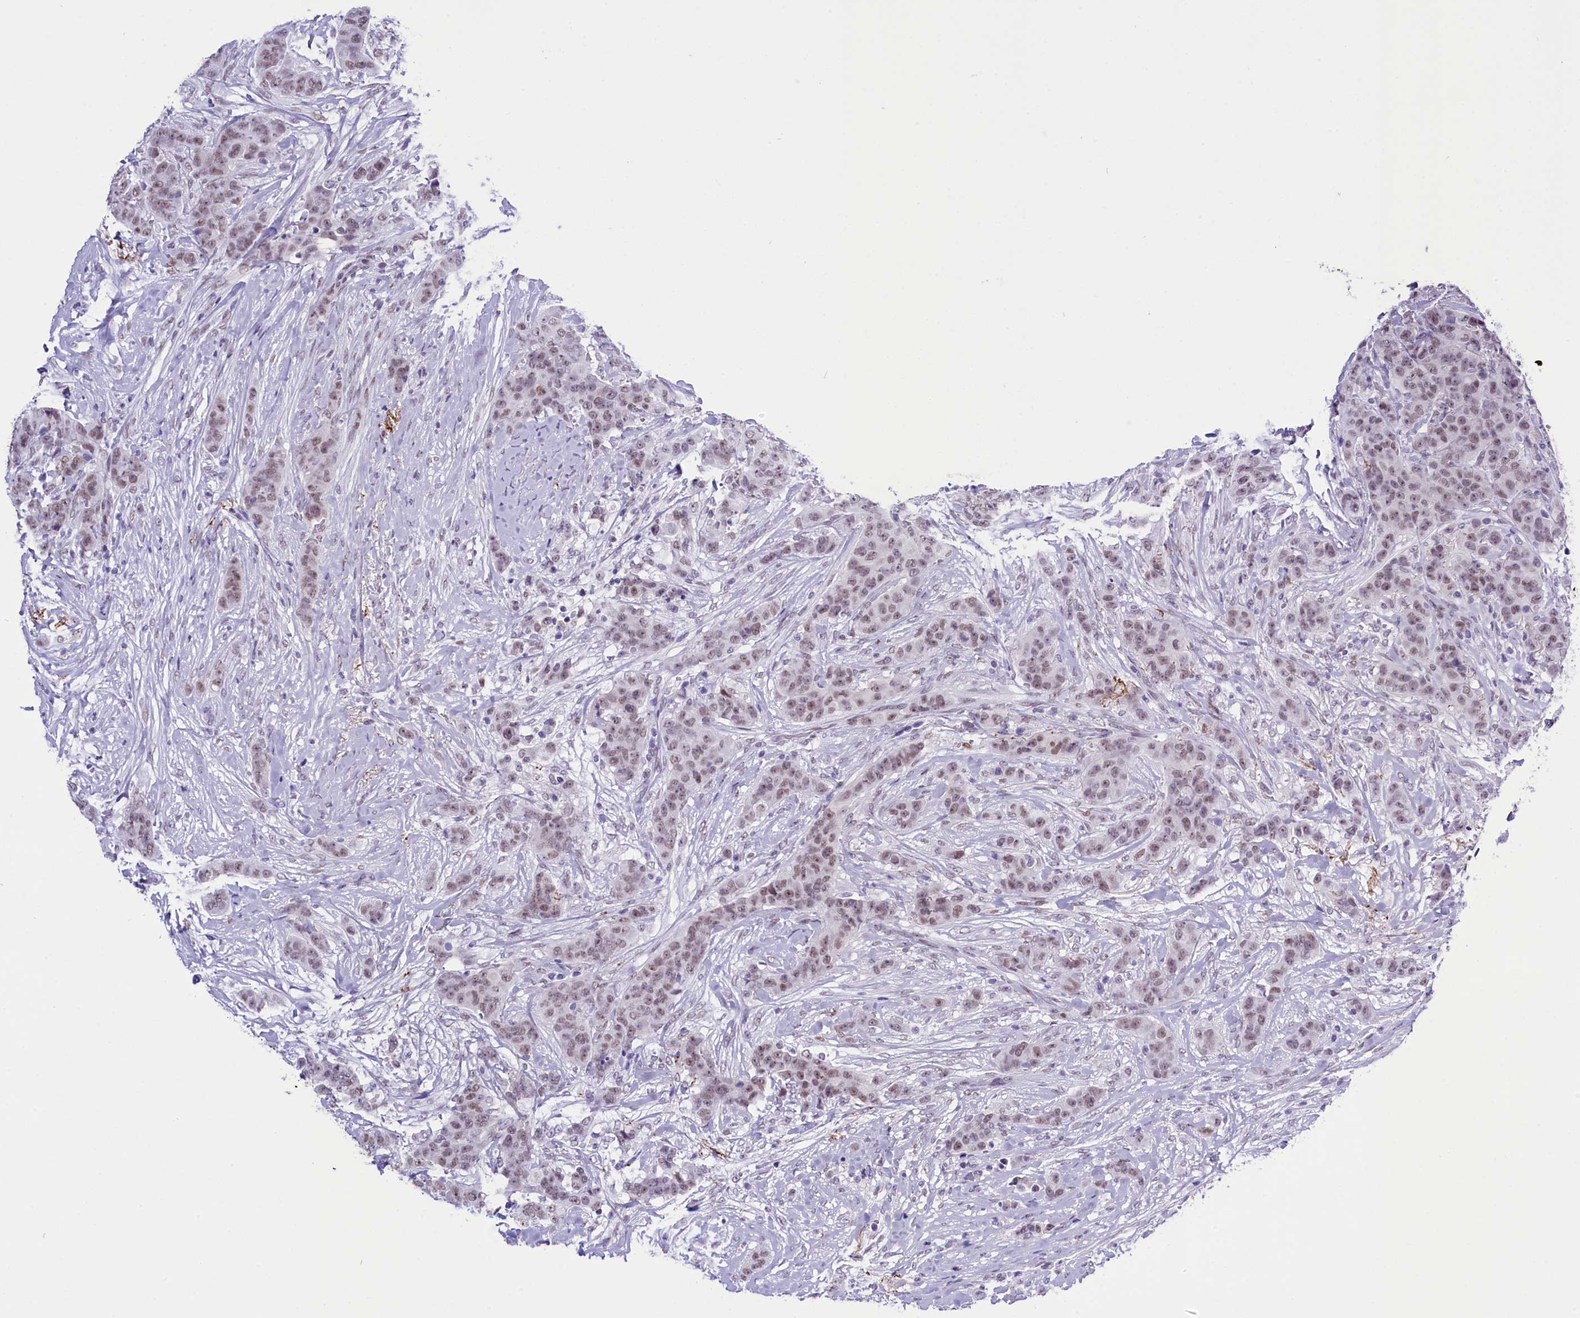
{"staining": {"intensity": "weak", "quantity": ">75%", "location": "nuclear"}, "tissue": "breast cancer", "cell_type": "Tumor cells", "image_type": "cancer", "snomed": [{"axis": "morphology", "description": "Duct carcinoma"}, {"axis": "topography", "description": "Breast"}], "caption": "DAB (3,3'-diaminobenzidine) immunohistochemical staining of breast cancer reveals weak nuclear protein staining in about >75% of tumor cells.", "gene": "RPS6KB1", "patient": {"sex": "female", "age": 40}}